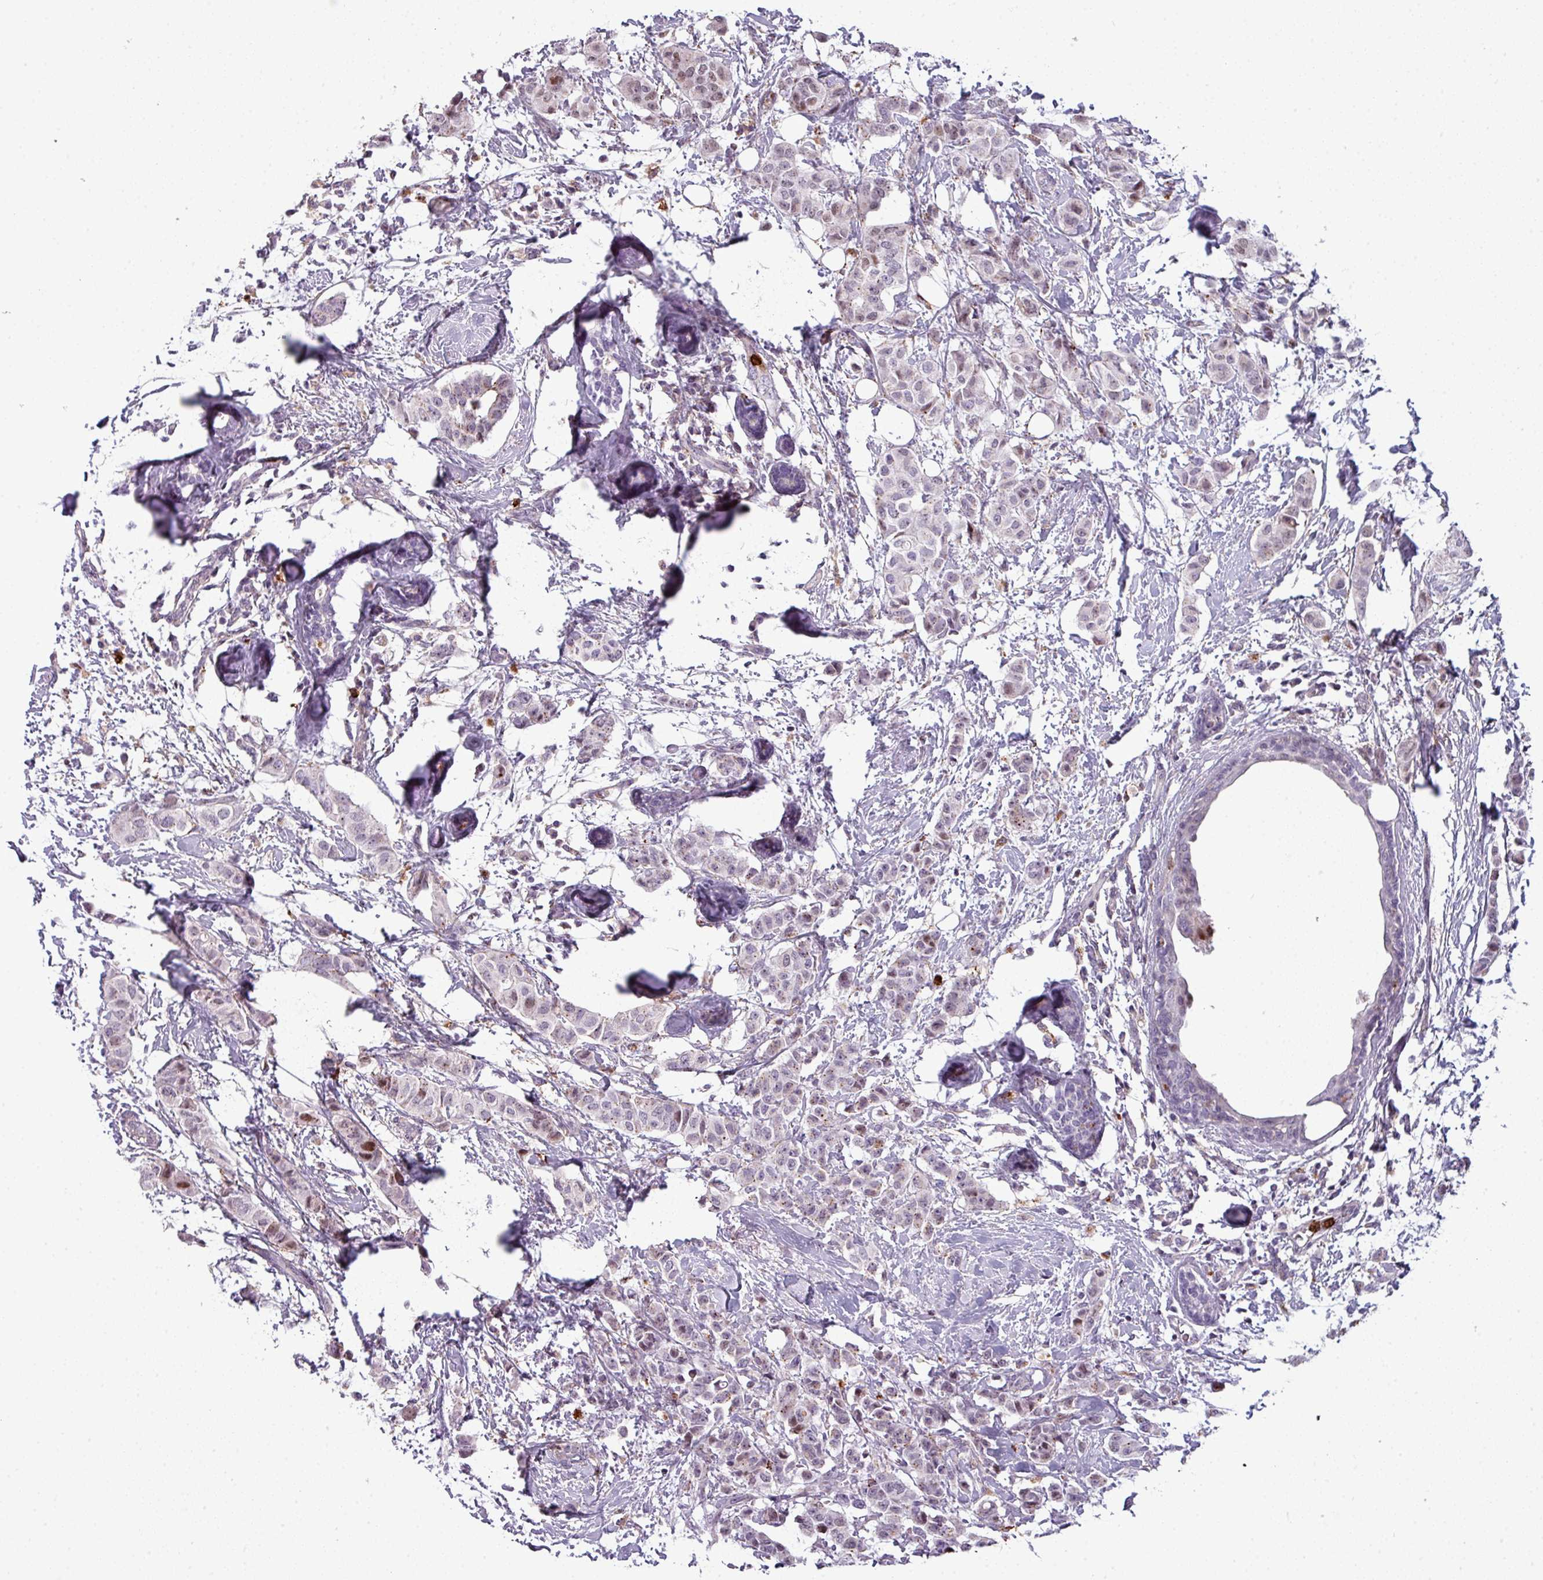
{"staining": {"intensity": "moderate", "quantity": "<25%", "location": "nuclear"}, "tissue": "breast cancer", "cell_type": "Tumor cells", "image_type": "cancer", "snomed": [{"axis": "morphology", "description": "Duct carcinoma"}, {"axis": "topography", "description": "Breast"}], "caption": "This histopathology image displays IHC staining of breast infiltrating ductal carcinoma, with low moderate nuclear expression in approximately <25% of tumor cells.", "gene": "TMEFF1", "patient": {"sex": "female", "age": 40}}